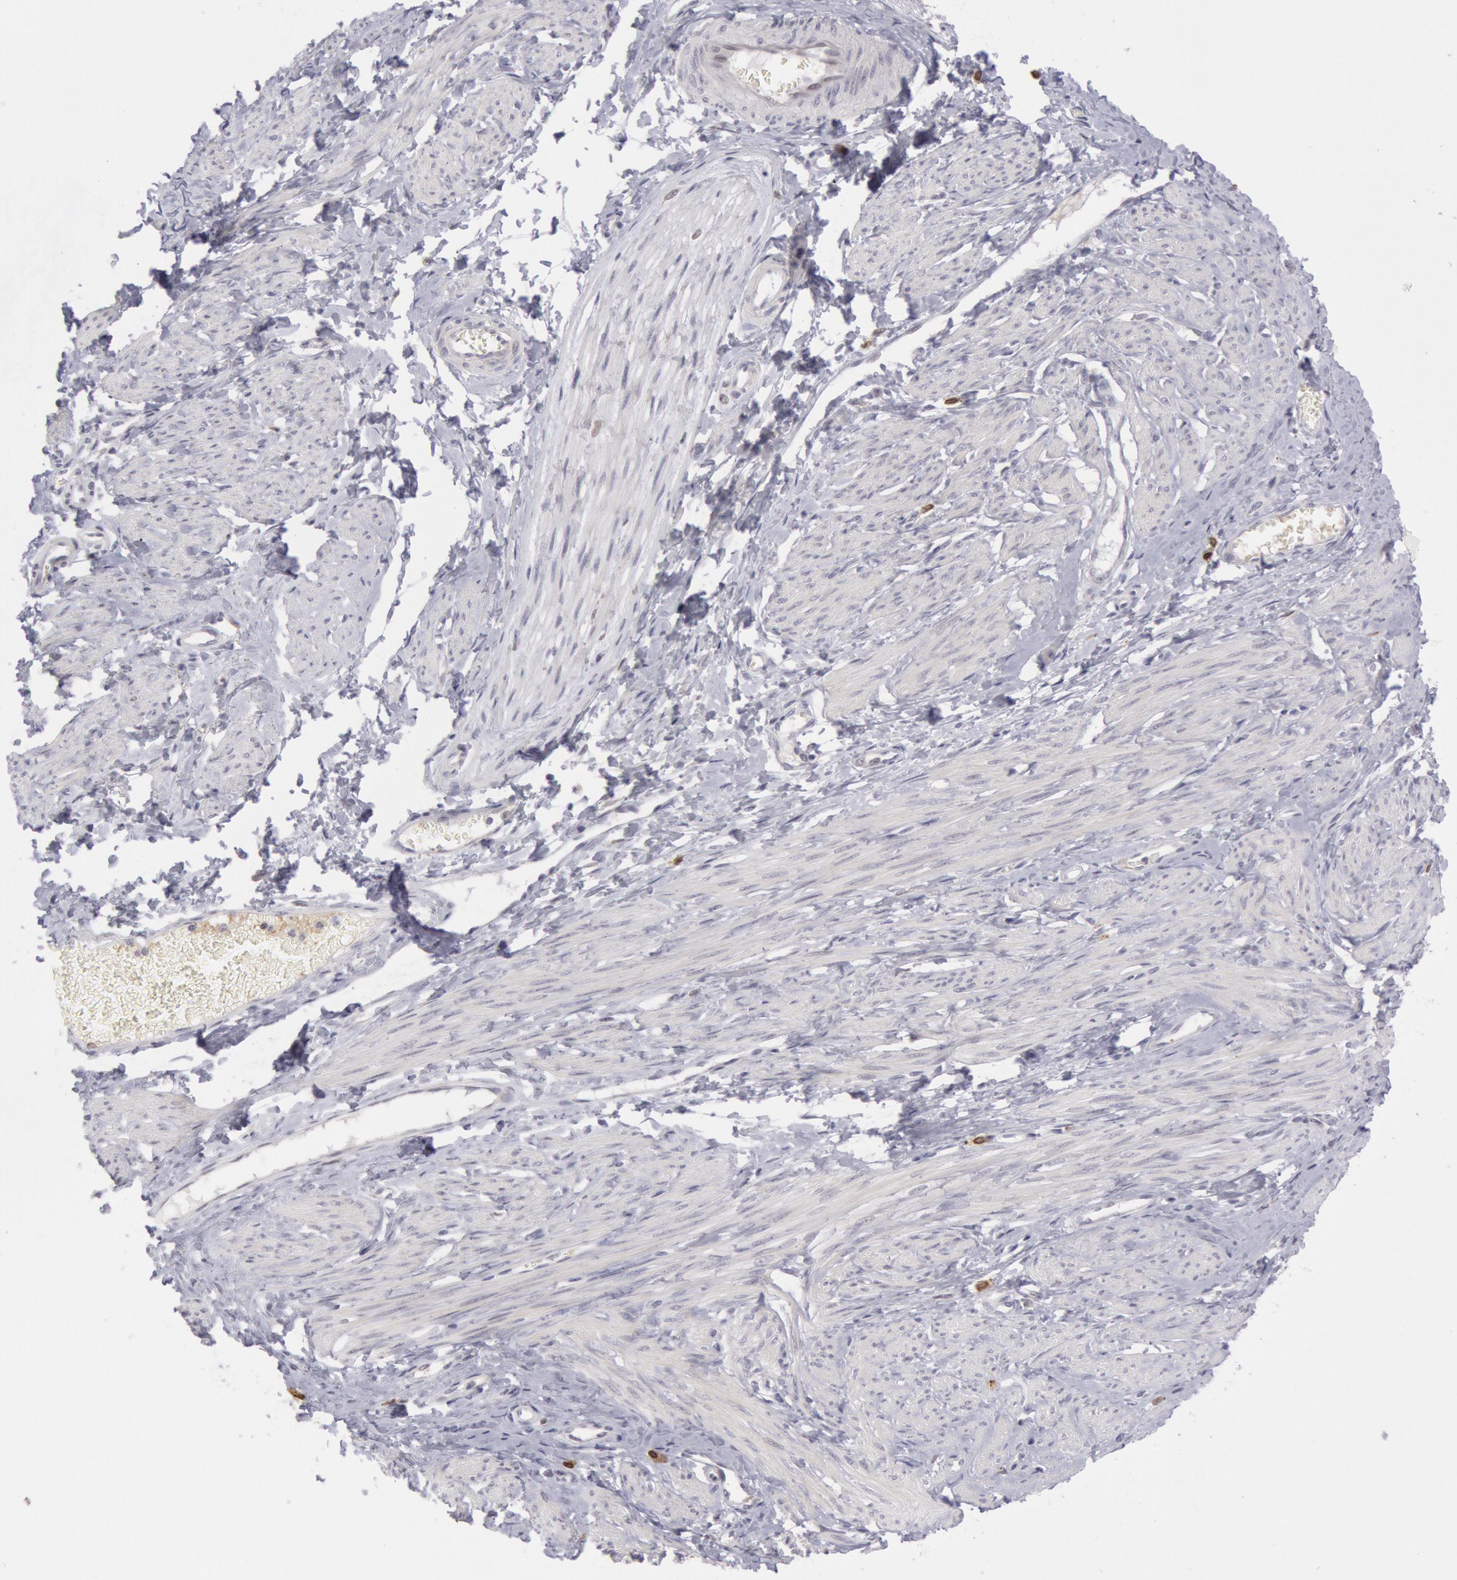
{"staining": {"intensity": "moderate", "quantity": "<25%", "location": "cytoplasmic/membranous"}, "tissue": "smooth muscle", "cell_type": "Smooth muscle cells", "image_type": "normal", "snomed": [{"axis": "morphology", "description": "Normal tissue, NOS"}, {"axis": "topography", "description": "Smooth muscle"}, {"axis": "topography", "description": "Uterus"}], "caption": "DAB immunohistochemical staining of unremarkable smooth muscle displays moderate cytoplasmic/membranous protein expression in approximately <25% of smooth muscle cells.", "gene": "PTGS2", "patient": {"sex": "female", "age": 39}}